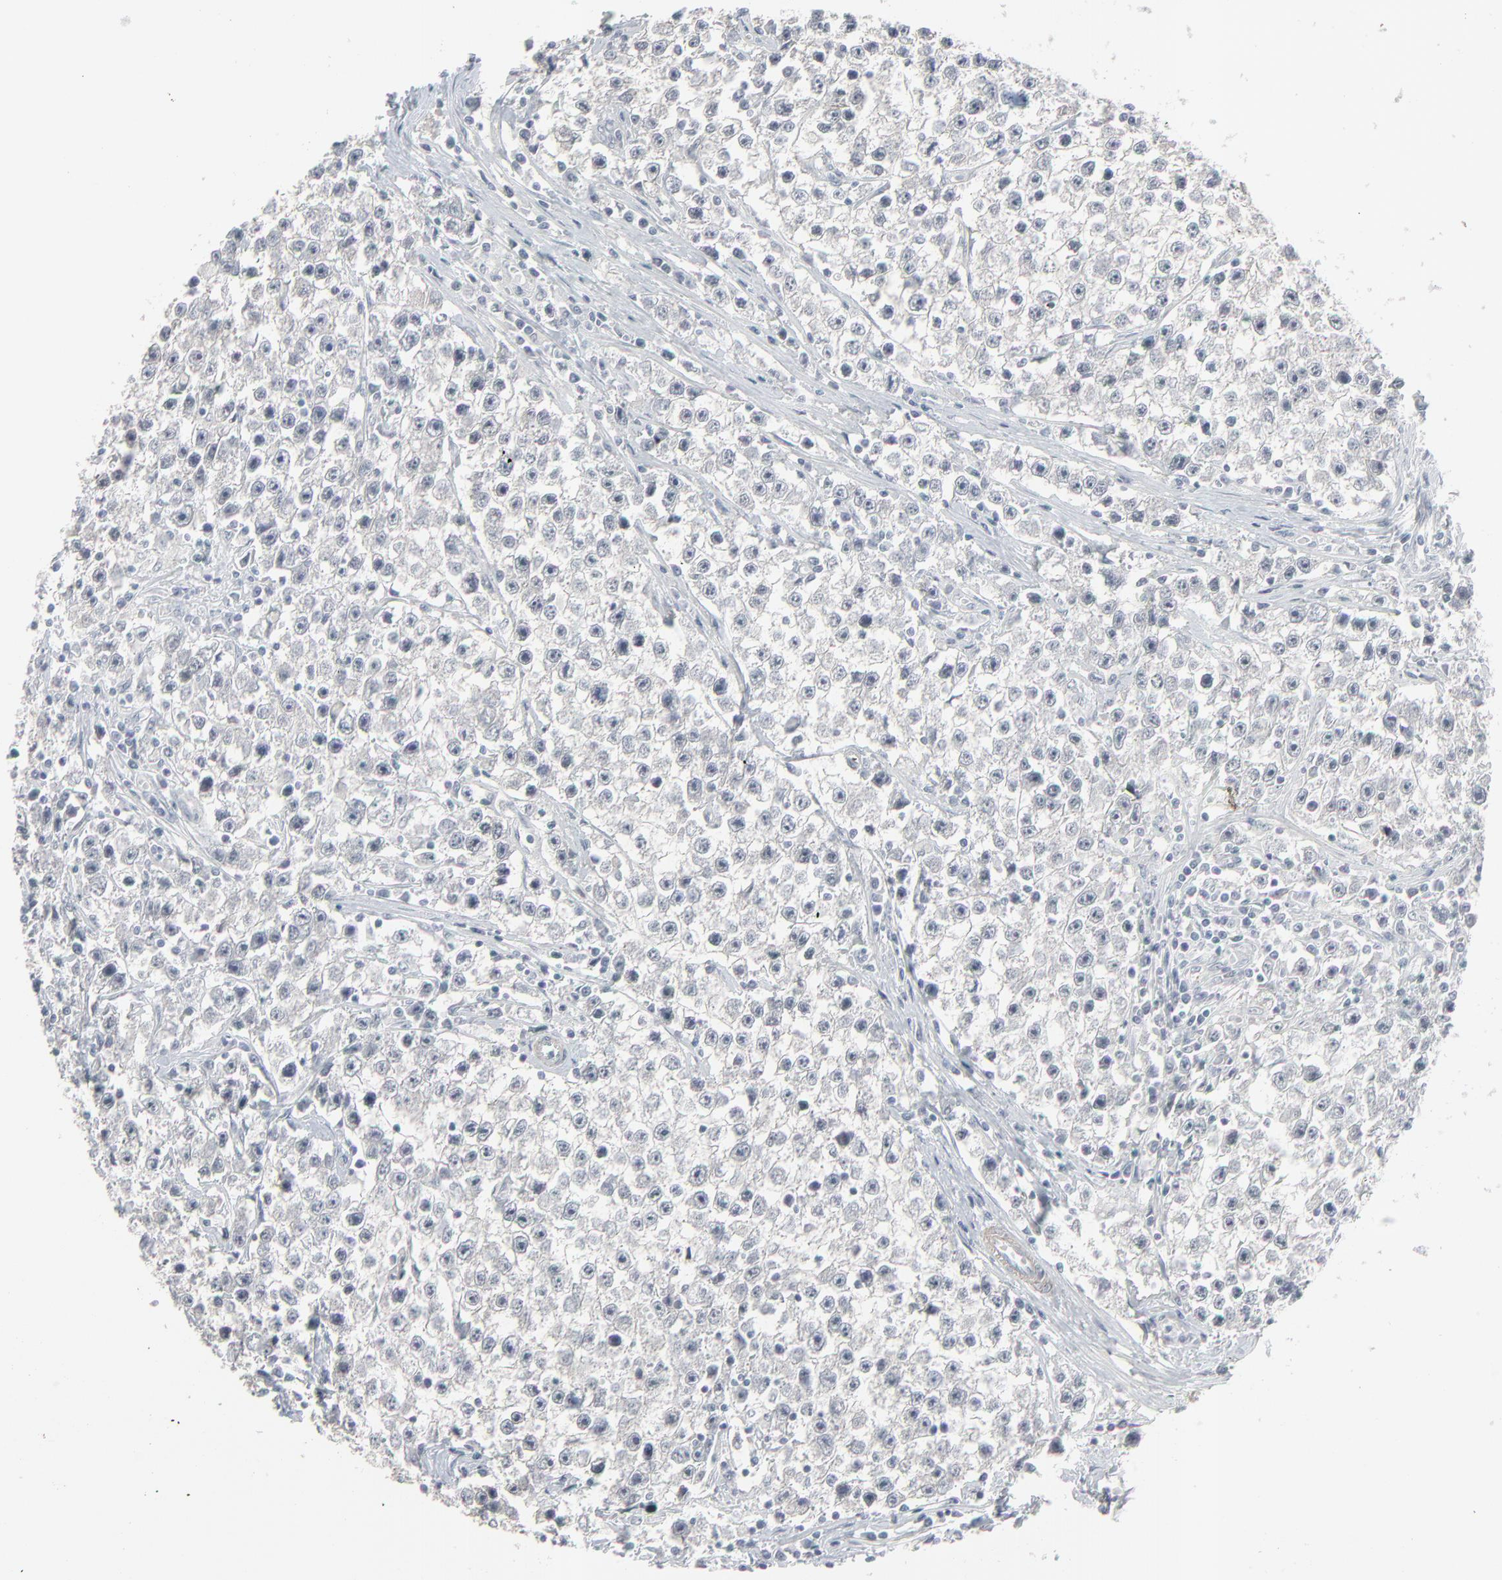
{"staining": {"intensity": "negative", "quantity": "none", "location": "none"}, "tissue": "testis cancer", "cell_type": "Tumor cells", "image_type": "cancer", "snomed": [{"axis": "morphology", "description": "Seminoma, NOS"}, {"axis": "topography", "description": "Testis"}], "caption": "Tumor cells show no significant staining in testis cancer.", "gene": "NEUROD1", "patient": {"sex": "male", "age": 35}}